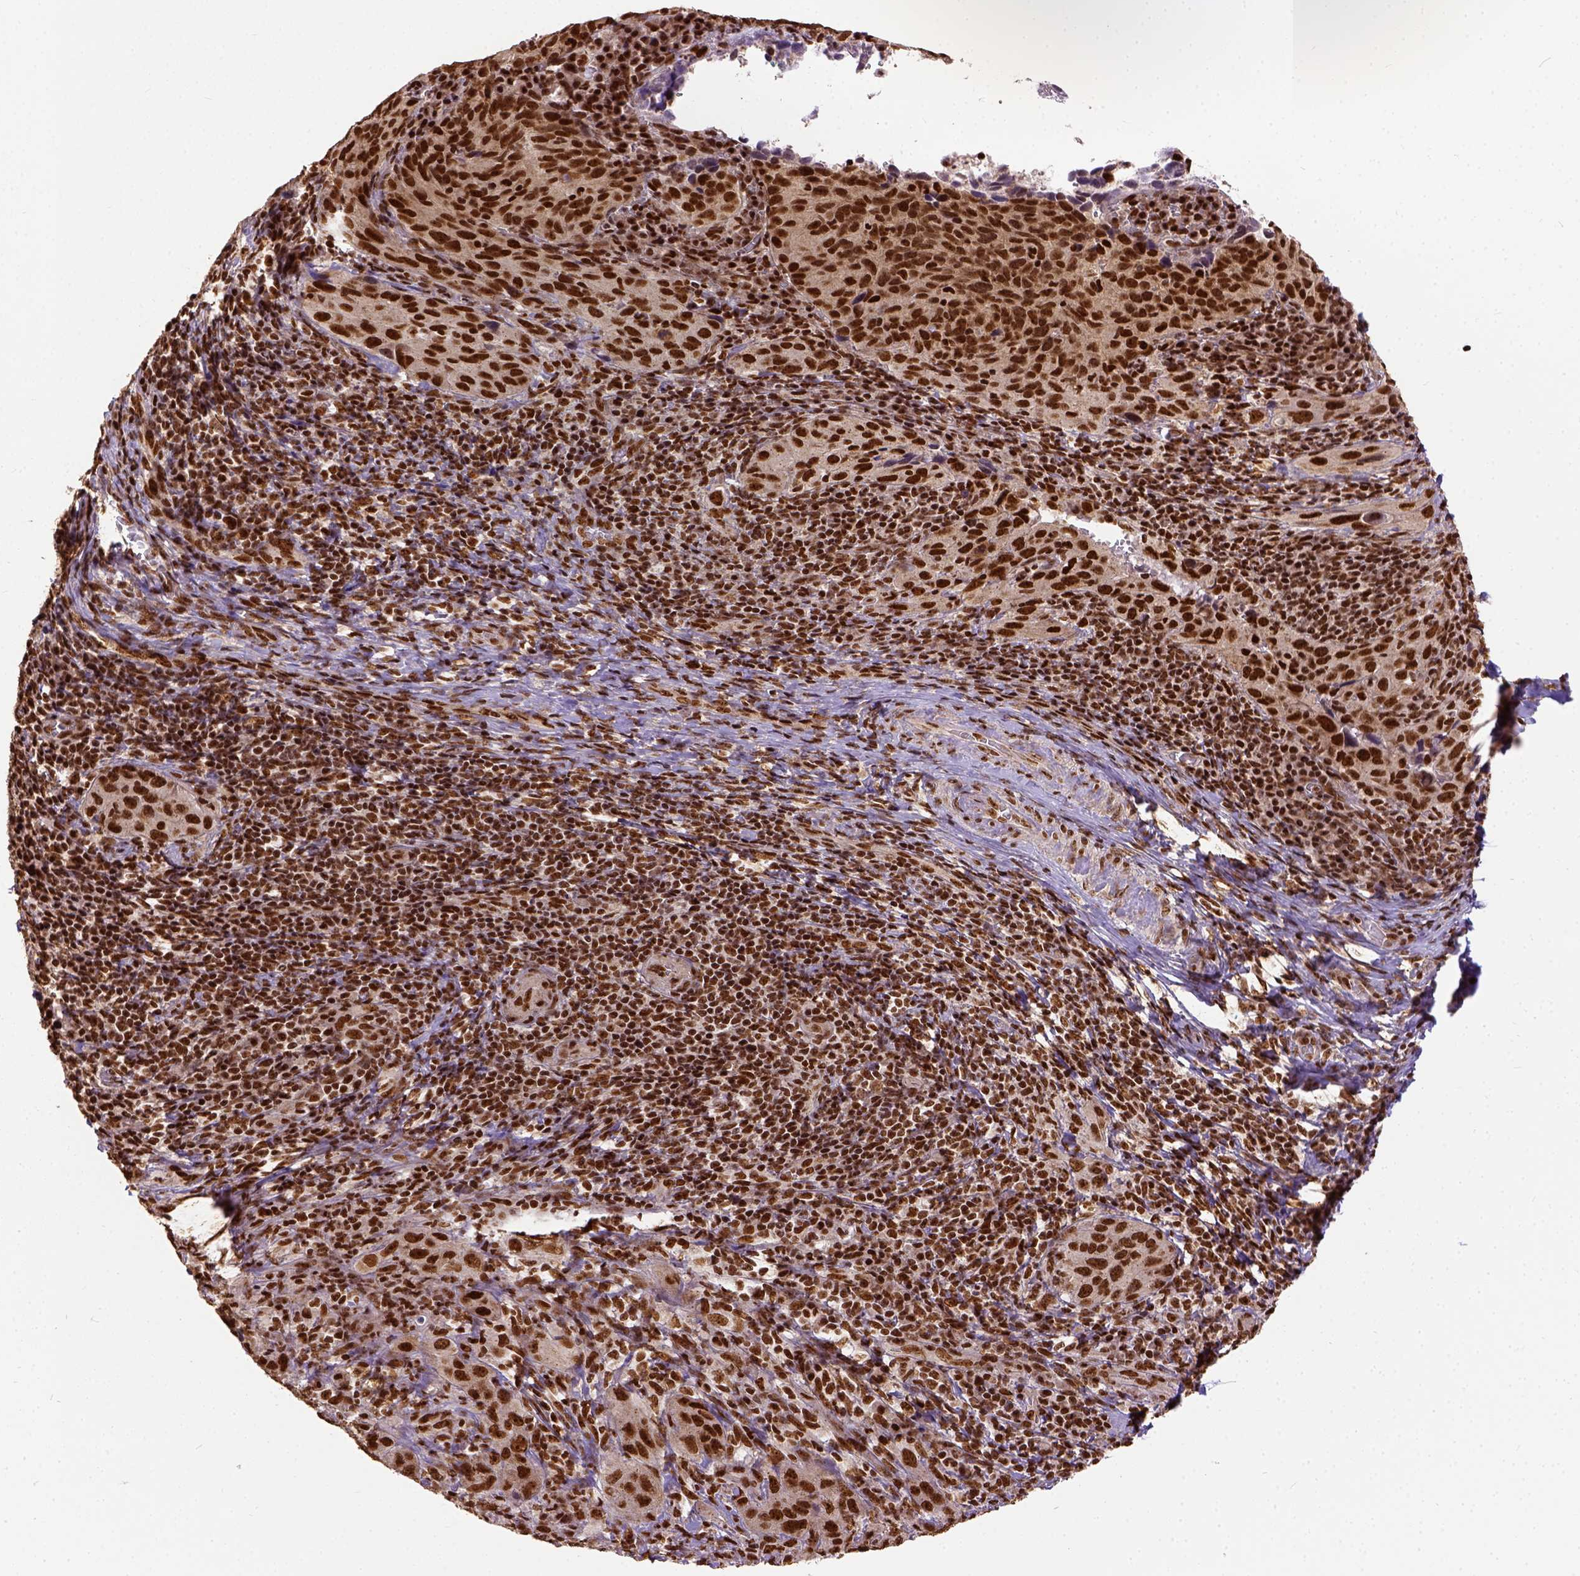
{"staining": {"intensity": "strong", "quantity": ">75%", "location": "nuclear"}, "tissue": "cervical cancer", "cell_type": "Tumor cells", "image_type": "cancer", "snomed": [{"axis": "morphology", "description": "Normal tissue, NOS"}, {"axis": "morphology", "description": "Squamous cell carcinoma, NOS"}, {"axis": "topography", "description": "Cervix"}], "caption": "A brown stain labels strong nuclear expression of a protein in cervical cancer (squamous cell carcinoma) tumor cells.", "gene": "NACC1", "patient": {"sex": "female", "age": 51}}